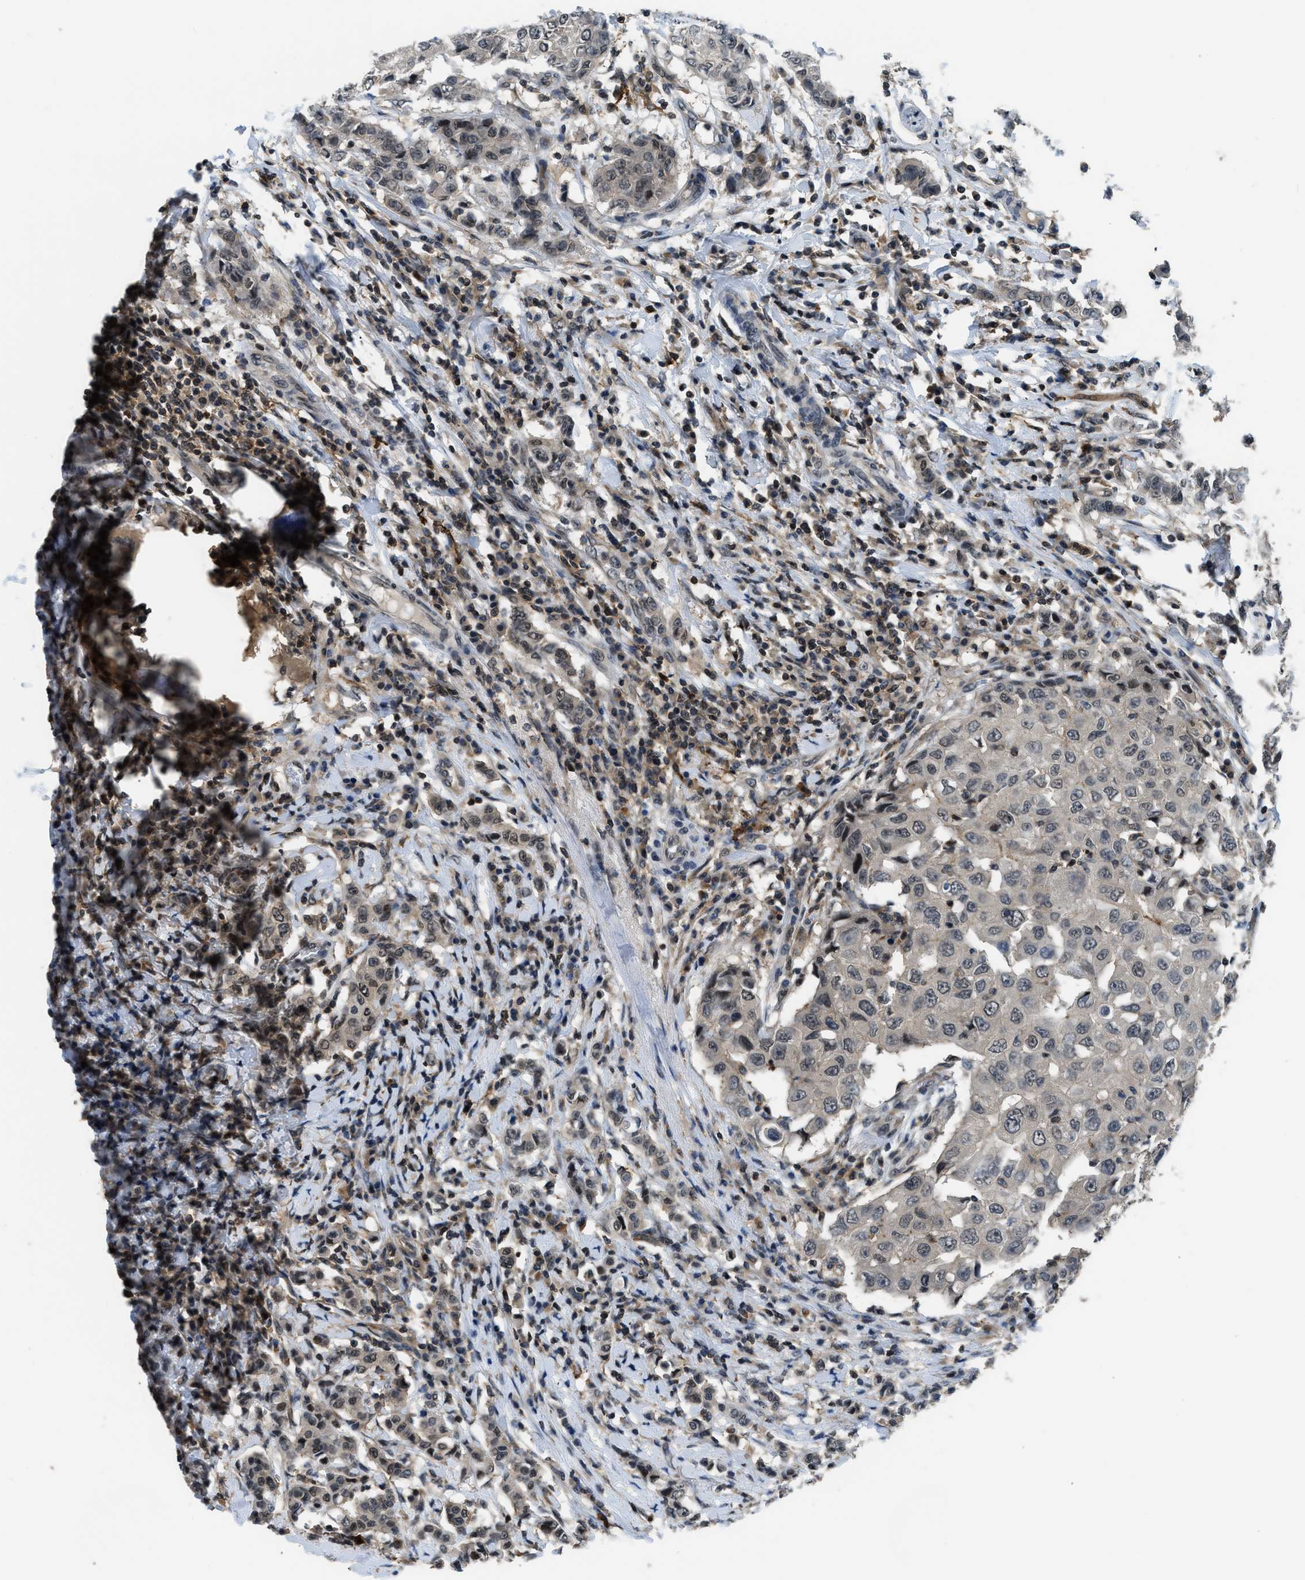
{"staining": {"intensity": "weak", "quantity": "25%-75%", "location": "cytoplasmic/membranous,nuclear"}, "tissue": "breast cancer", "cell_type": "Tumor cells", "image_type": "cancer", "snomed": [{"axis": "morphology", "description": "Duct carcinoma"}, {"axis": "topography", "description": "Breast"}], "caption": "A histopathology image of breast cancer stained for a protein exhibits weak cytoplasmic/membranous and nuclear brown staining in tumor cells.", "gene": "MTMR1", "patient": {"sex": "female", "age": 27}}